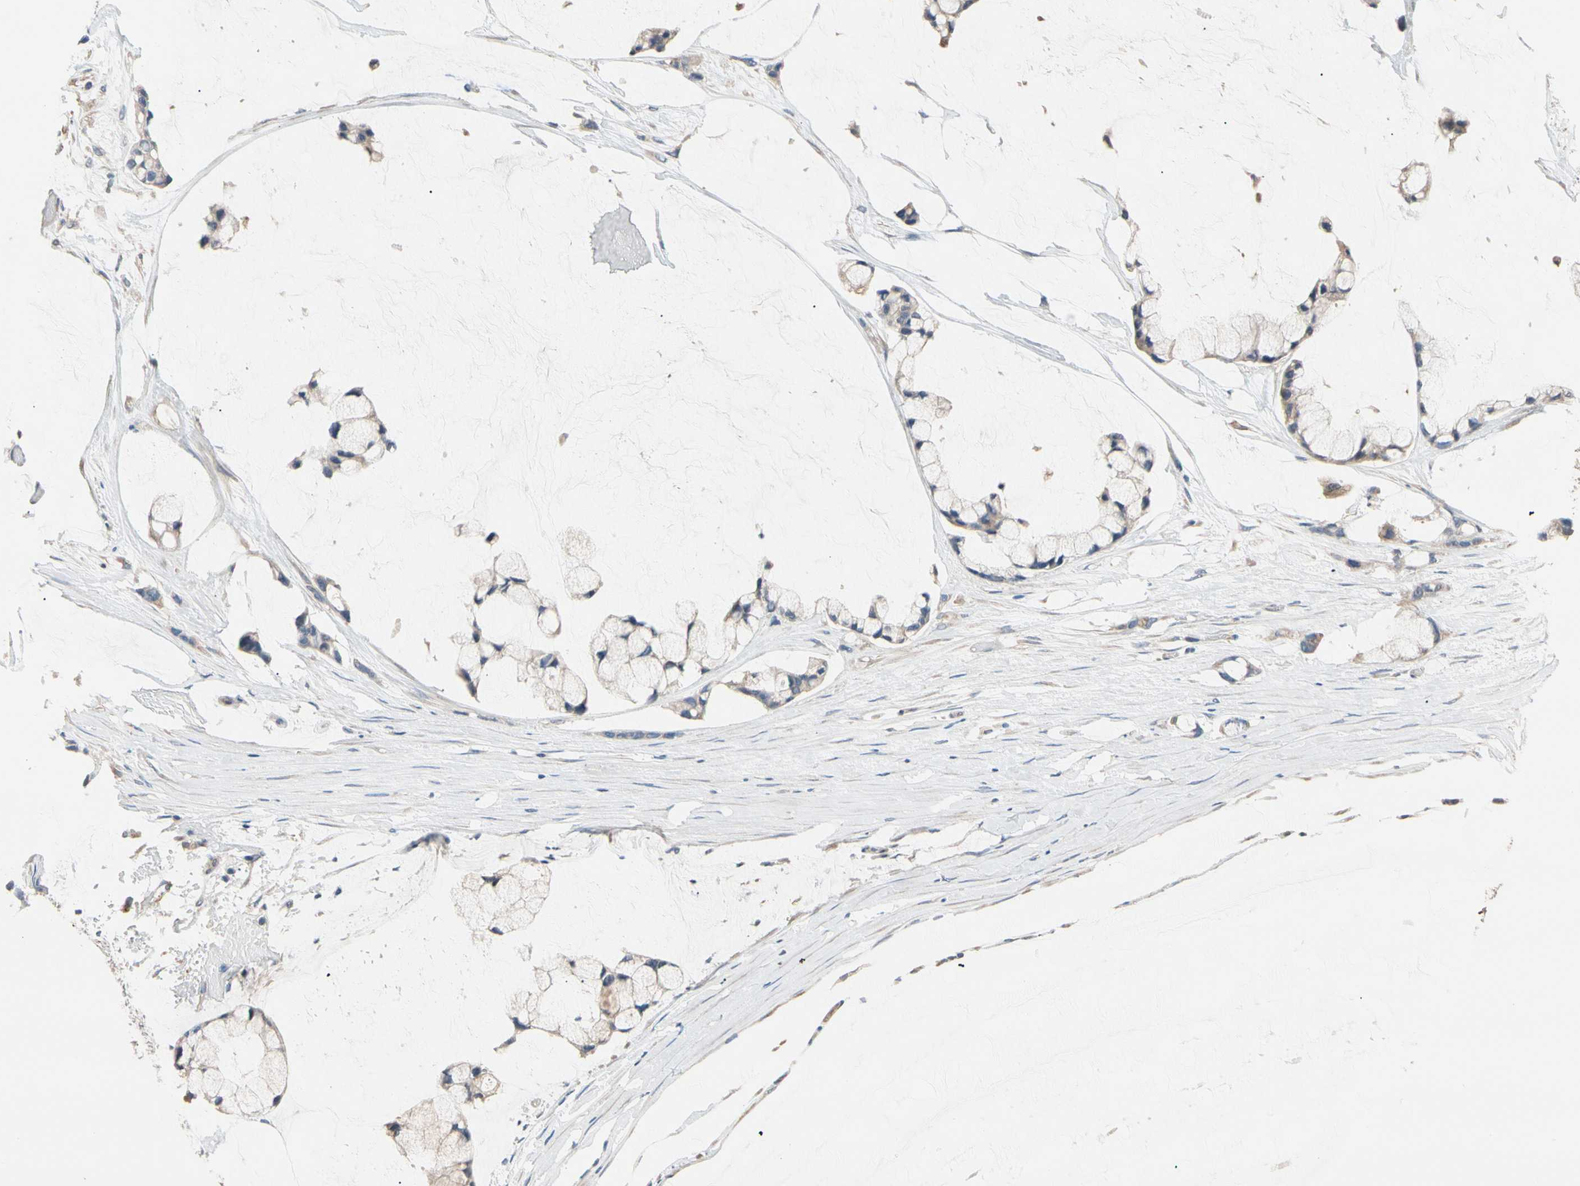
{"staining": {"intensity": "negative", "quantity": "none", "location": "none"}, "tissue": "ovarian cancer", "cell_type": "Tumor cells", "image_type": "cancer", "snomed": [{"axis": "morphology", "description": "Cystadenocarcinoma, mucinous, NOS"}, {"axis": "topography", "description": "Ovary"}], "caption": "Tumor cells are negative for protein expression in human ovarian mucinous cystadenocarcinoma.", "gene": "BBOX1", "patient": {"sex": "female", "age": 39}}